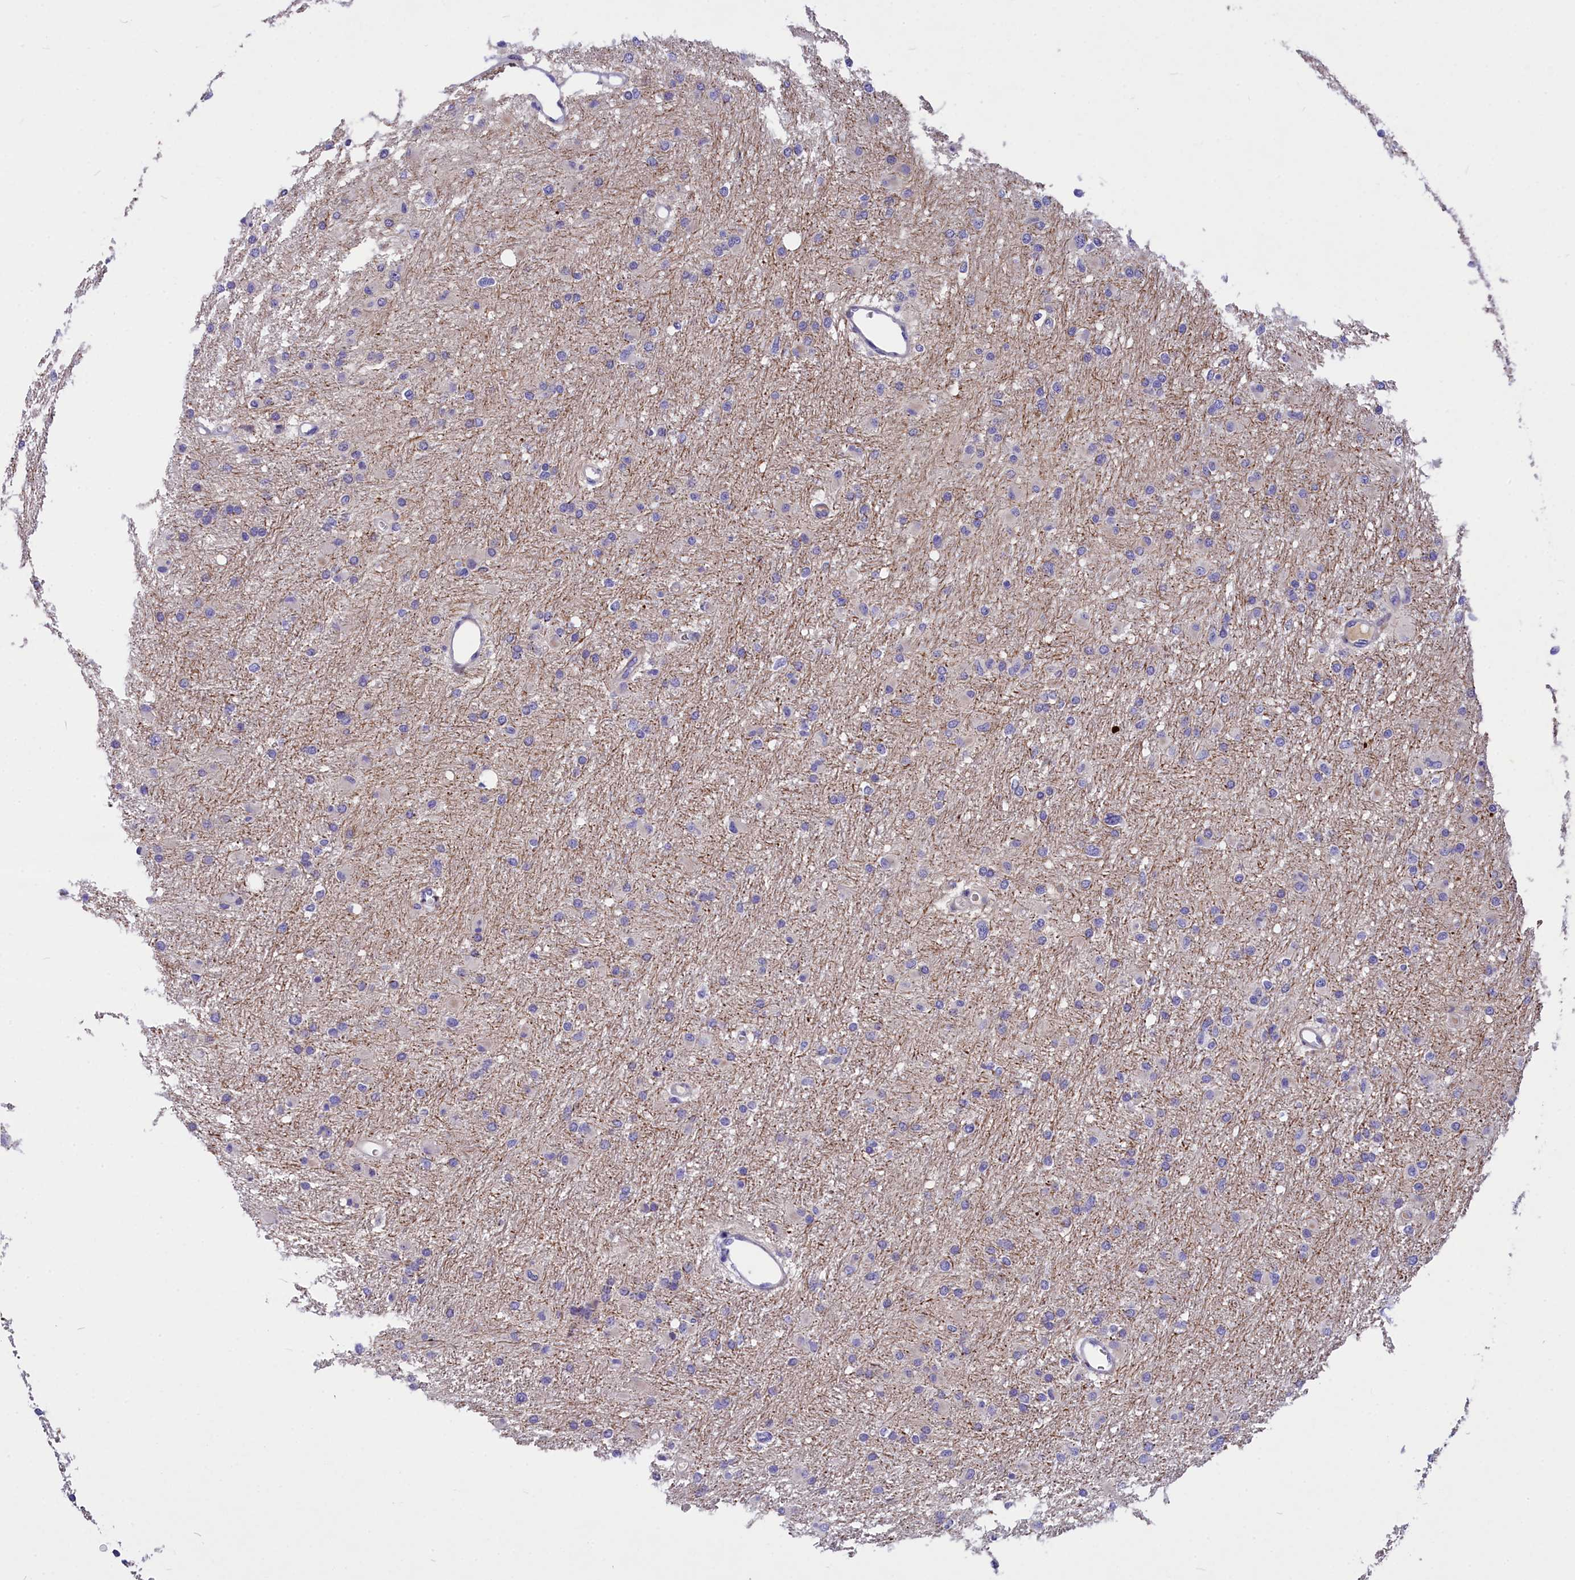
{"staining": {"intensity": "negative", "quantity": "none", "location": "none"}, "tissue": "glioma", "cell_type": "Tumor cells", "image_type": "cancer", "snomed": [{"axis": "morphology", "description": "Glioma, malignant, High grade"}, {"axis": "topography", "description": "Cerebral cortex"}], "caption": "Immunohistochemical staining of human malignant high-grade glioma shows no significant expression in tumor cells. (Immunohistochemistry (ihc), brightfield microscopy, high magnification).", "gene": "NKPD1", "patient": {"sex": "female", "age": 36}}